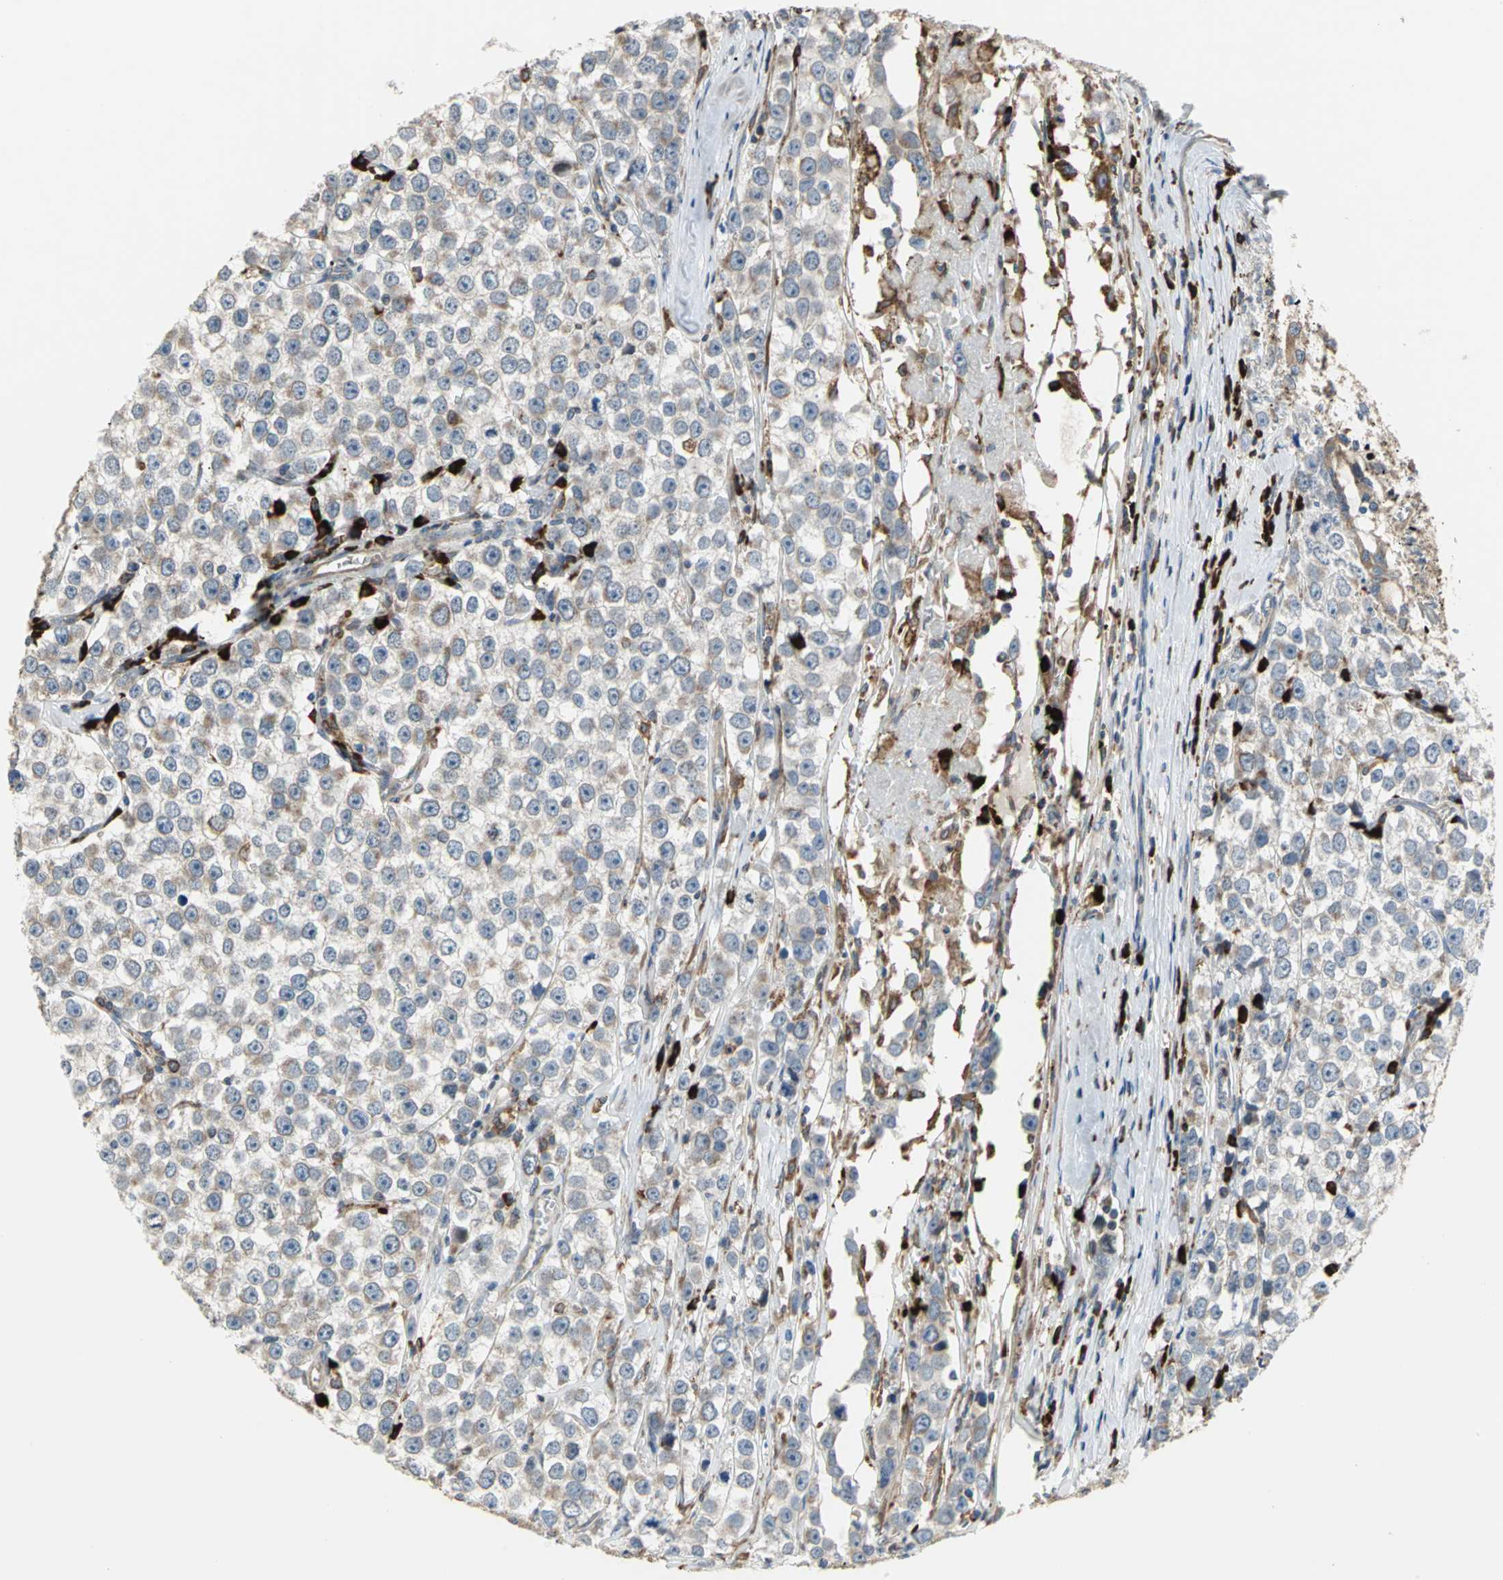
{"staining": {"intensity": "weak", "quantity": "25%-75%", "location": "cytoplasmic/membranous"}, "tissue": "testis cancer", "cell_type": "Tumor cells", "image_type": "cancer", "snomed": [{"axis": "morphology", "description": "Seminoma, NOS"}, {"axis": "morphology", "description": "Carcinoma, Embryonal, NOS"}, {"axis": "topography", "description": "Testis"}], "caption": "Protein expression analysis of testis cancer exhibits weak cytoplasmic/membranous positivity in about 25%-75% of tumor cells.", "gene": "SDF2L1", "patient": {"sex": "male", "age": 52}}